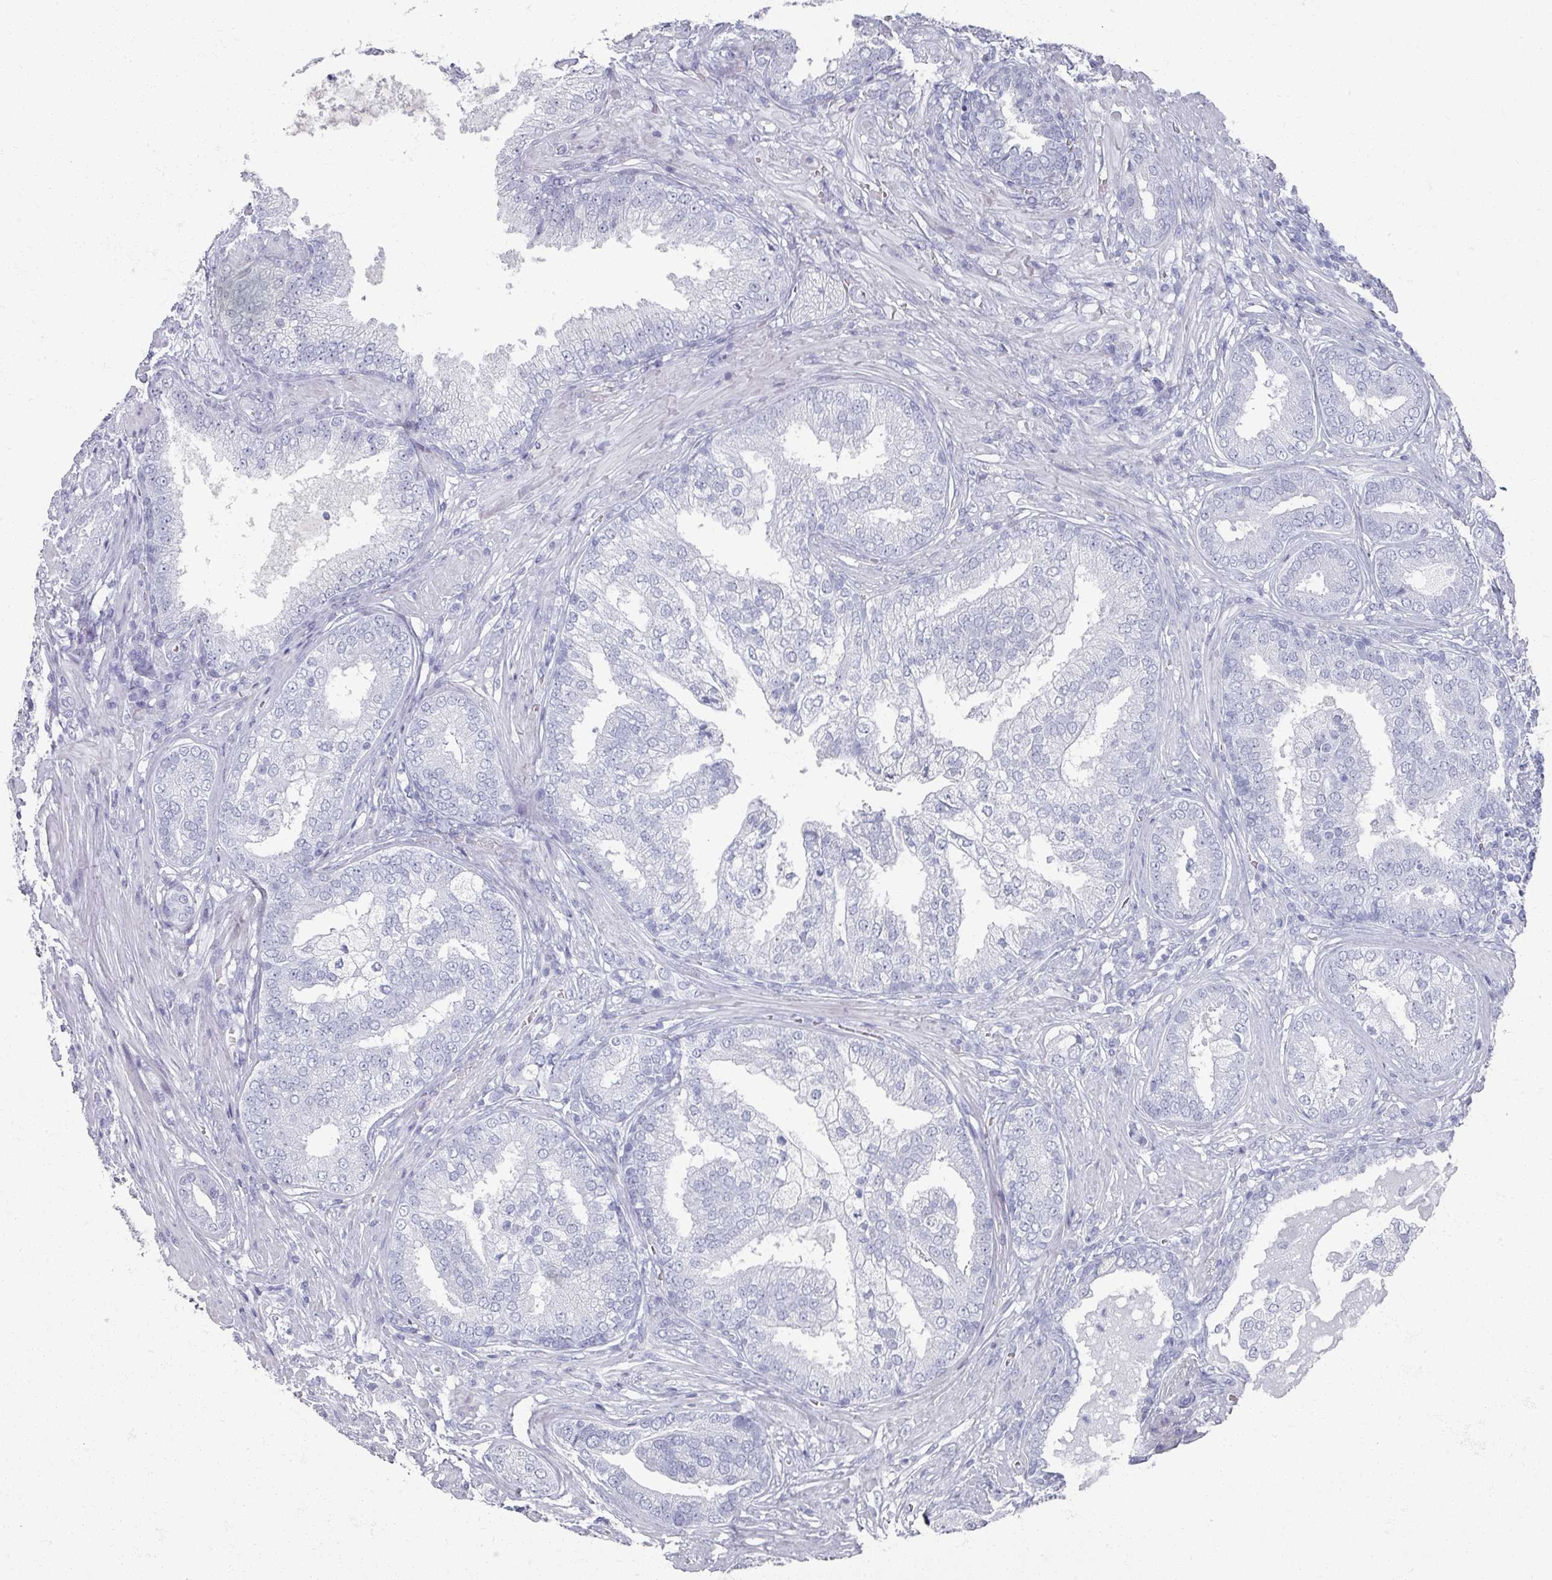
{"staining": {"intensity": "negative", "quantity": "none", "location": "none"}, "tissue": "prostate cancer", "cell_type": "Tumor cells", "image_type": "cancer", "snomed": [{"axis": "morphology", "description": "Adenocarcinoma, High grade"}, {"axis": "topography", "description": "Prostate"}], "caption": "A histopathology image of human high-grade adenocarcinoma (prostate) is negative for staining in tumor cells.", "gene": "OMG", "patient": {"sex": "male", "age": 55}}